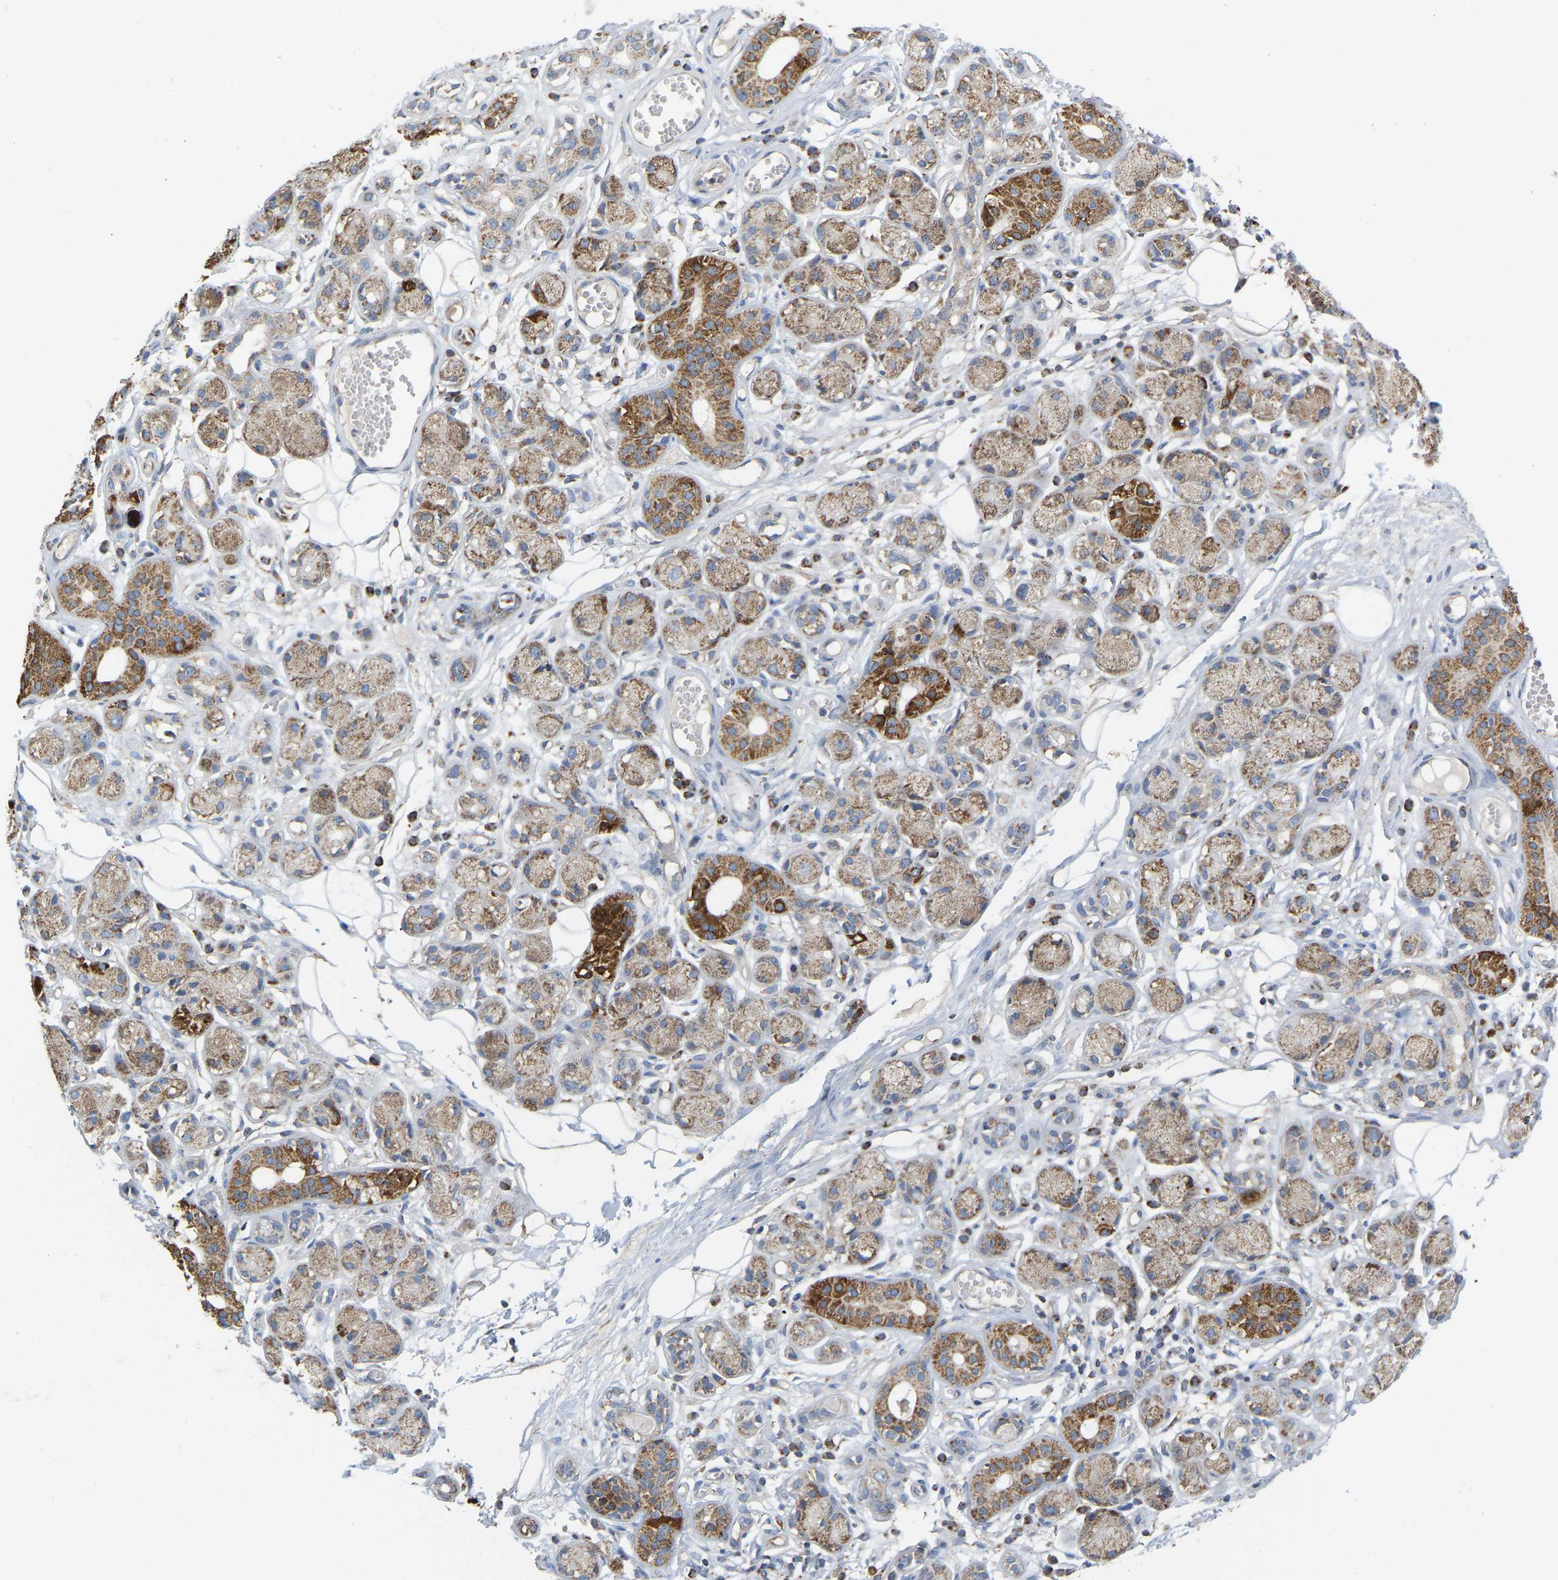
{"staining": {"intensity": "weak", "quantity": ">75%", "location": "cytoplasmic/membranous"}, "tissue": "soft tissue", "cell_type": "Fibroblasts", "image_type": "normal", "snomed": [{"axis": "morphology", "description": "Normal tissue, NOS"}, {"axis": "morphology", "description": "Inflammation, NOS"}, {"axis": "topography", "description": "Salivary gland"}, {"axis": "topography", "description": "Peripheral nerve tissue"}], "caption": "Brown immunohistochemical staining in normal human soft tissue shows weak cytoplasmic/membranous expression in approximately >75% of fibroblasts. The protein of interest is stained brown, and the nuclei are stained in blue (DAB IHC with brightfield microscopy, high magnification).", "gene": "CBLB", "patient": {"sex": "female", "age": 75}}